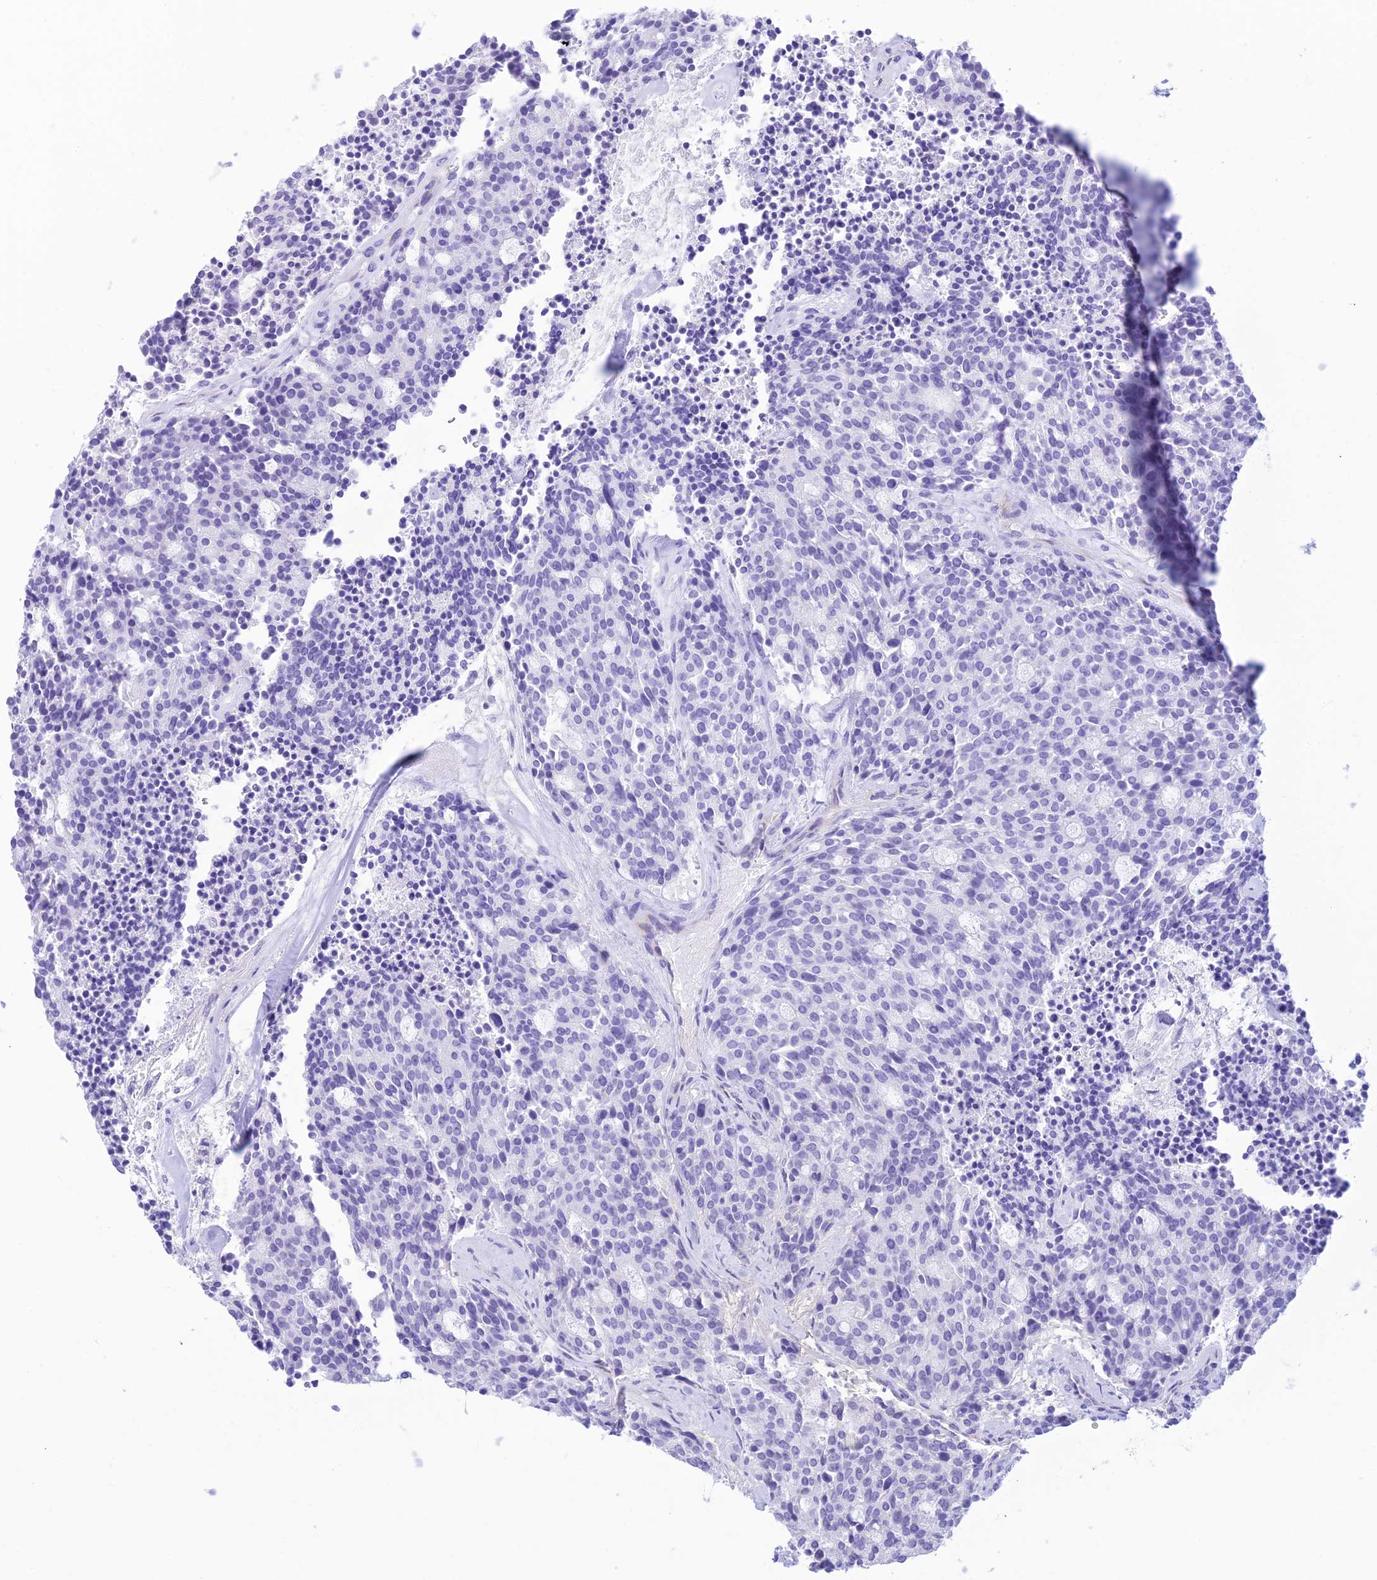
{"staining": {"intensity": "negative", "quantity": "none", "location": "none"}, "tissue": "carcinoid", "cell_type": "Tumor cells", "image_type": "cancer", "snomed": [{"axis": "morphology", "description": "Carcinoid, malignant, NOS"}, {"axis": "topography", "description": "Pancreas"}], "caption": "This is a micrograph of immunohistochemistry staining of malignant carcinoid, which shows no expression in tumor cells.", "gene": "ST8SIA5", "patient": {"sex": "female", "age": 54}}